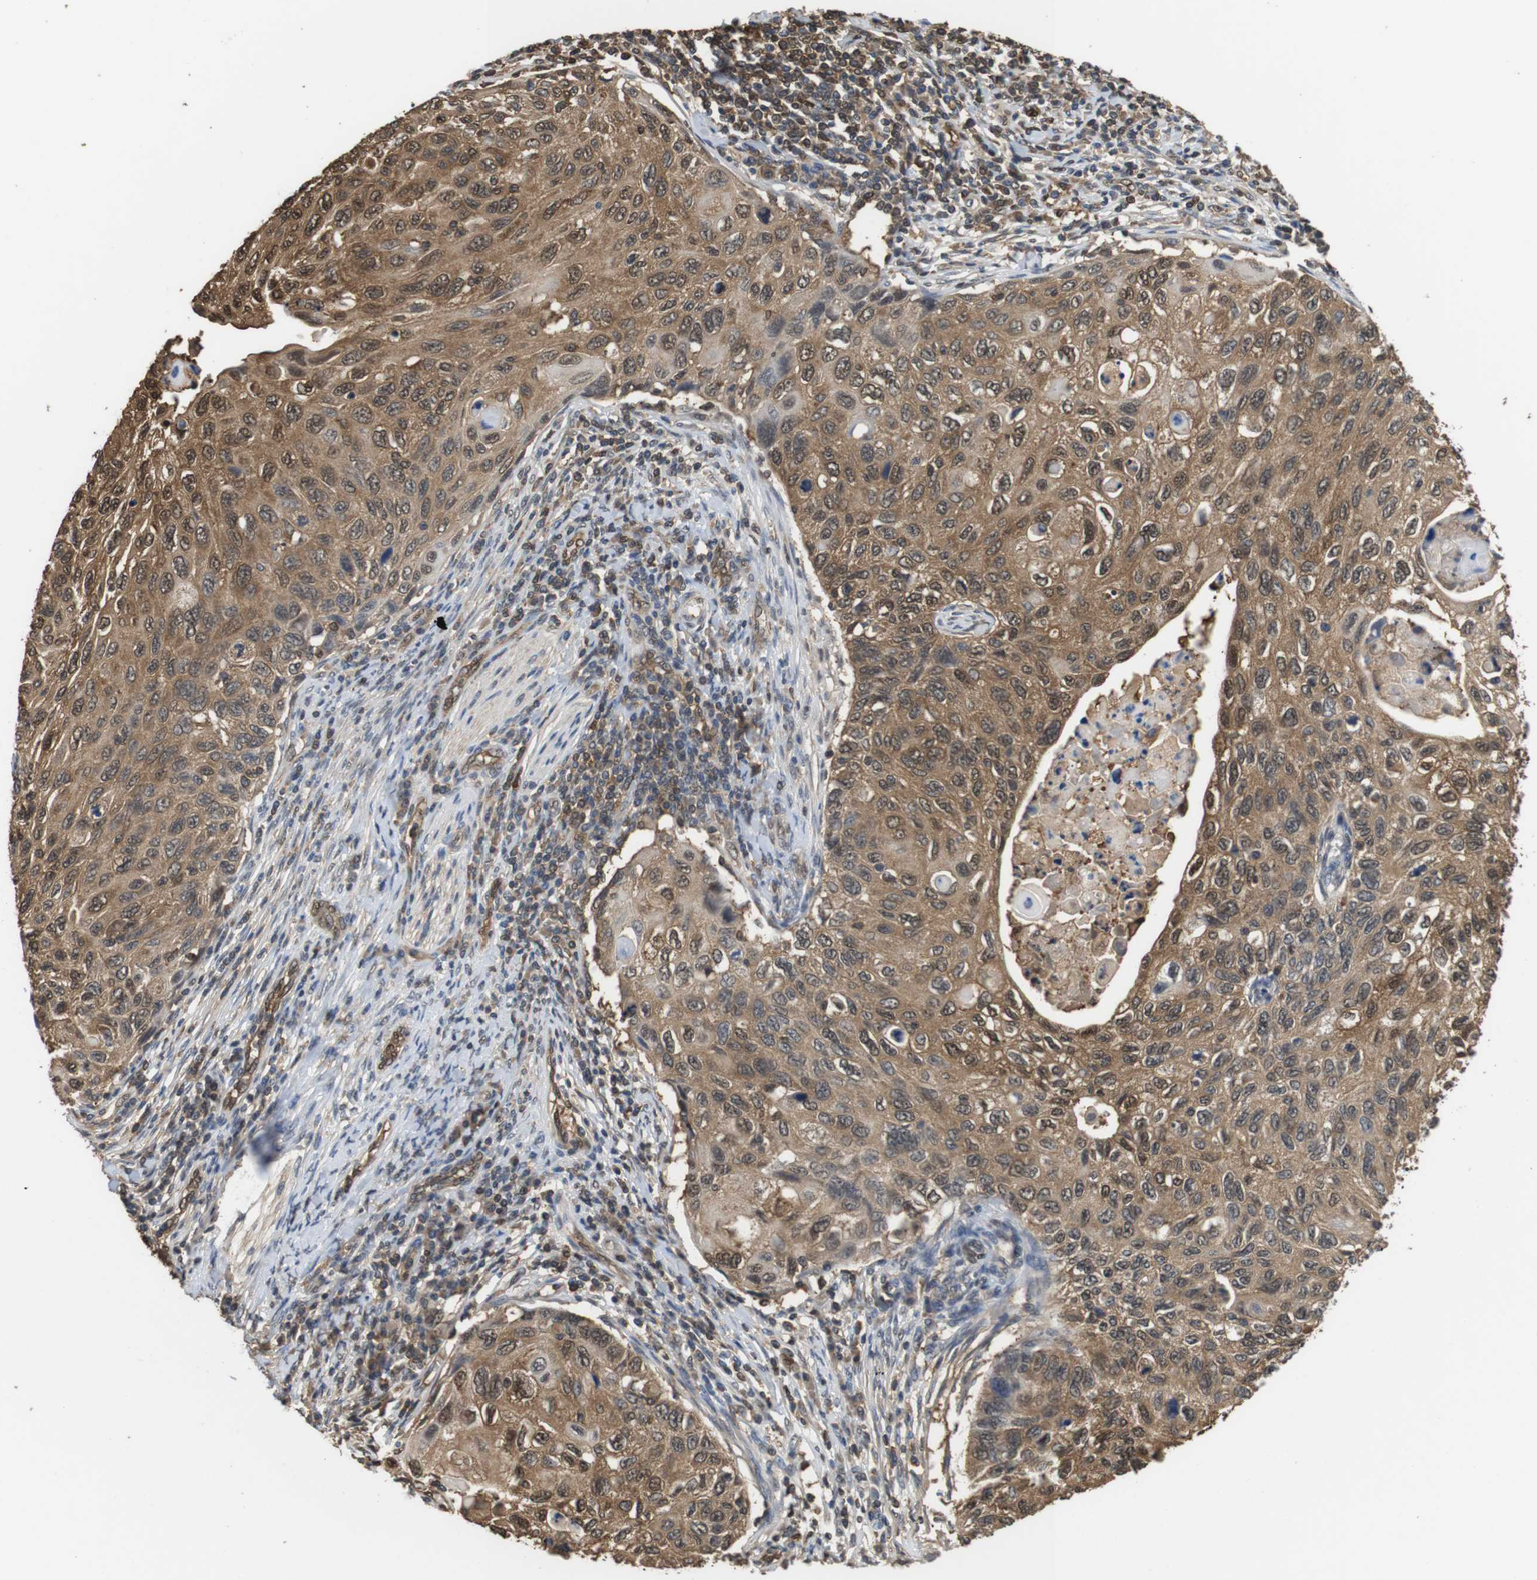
{"staining": {"intensity": "moderate", "quantity": ">75%", "location": "cytoplasmic/membranous,nuclear"}, "tissue": "cervical cancer", "cell_type": "Tumor cells", "image_type": "cancer", "snomed": [{"axis": "morphology", "description": "Squamous cell carcinoma, NOS"}, {"axis": "topography", "description": "Cervix"}], "caption": "Squamous cell carcinoma (cervical) stained with a brown dye reveals moderate cytoplasmic/membranous and nuclear positive expression in about >75% of tumor cells.", "gene": "LDHA", "patient": {"sex": "female", "age": 70}}